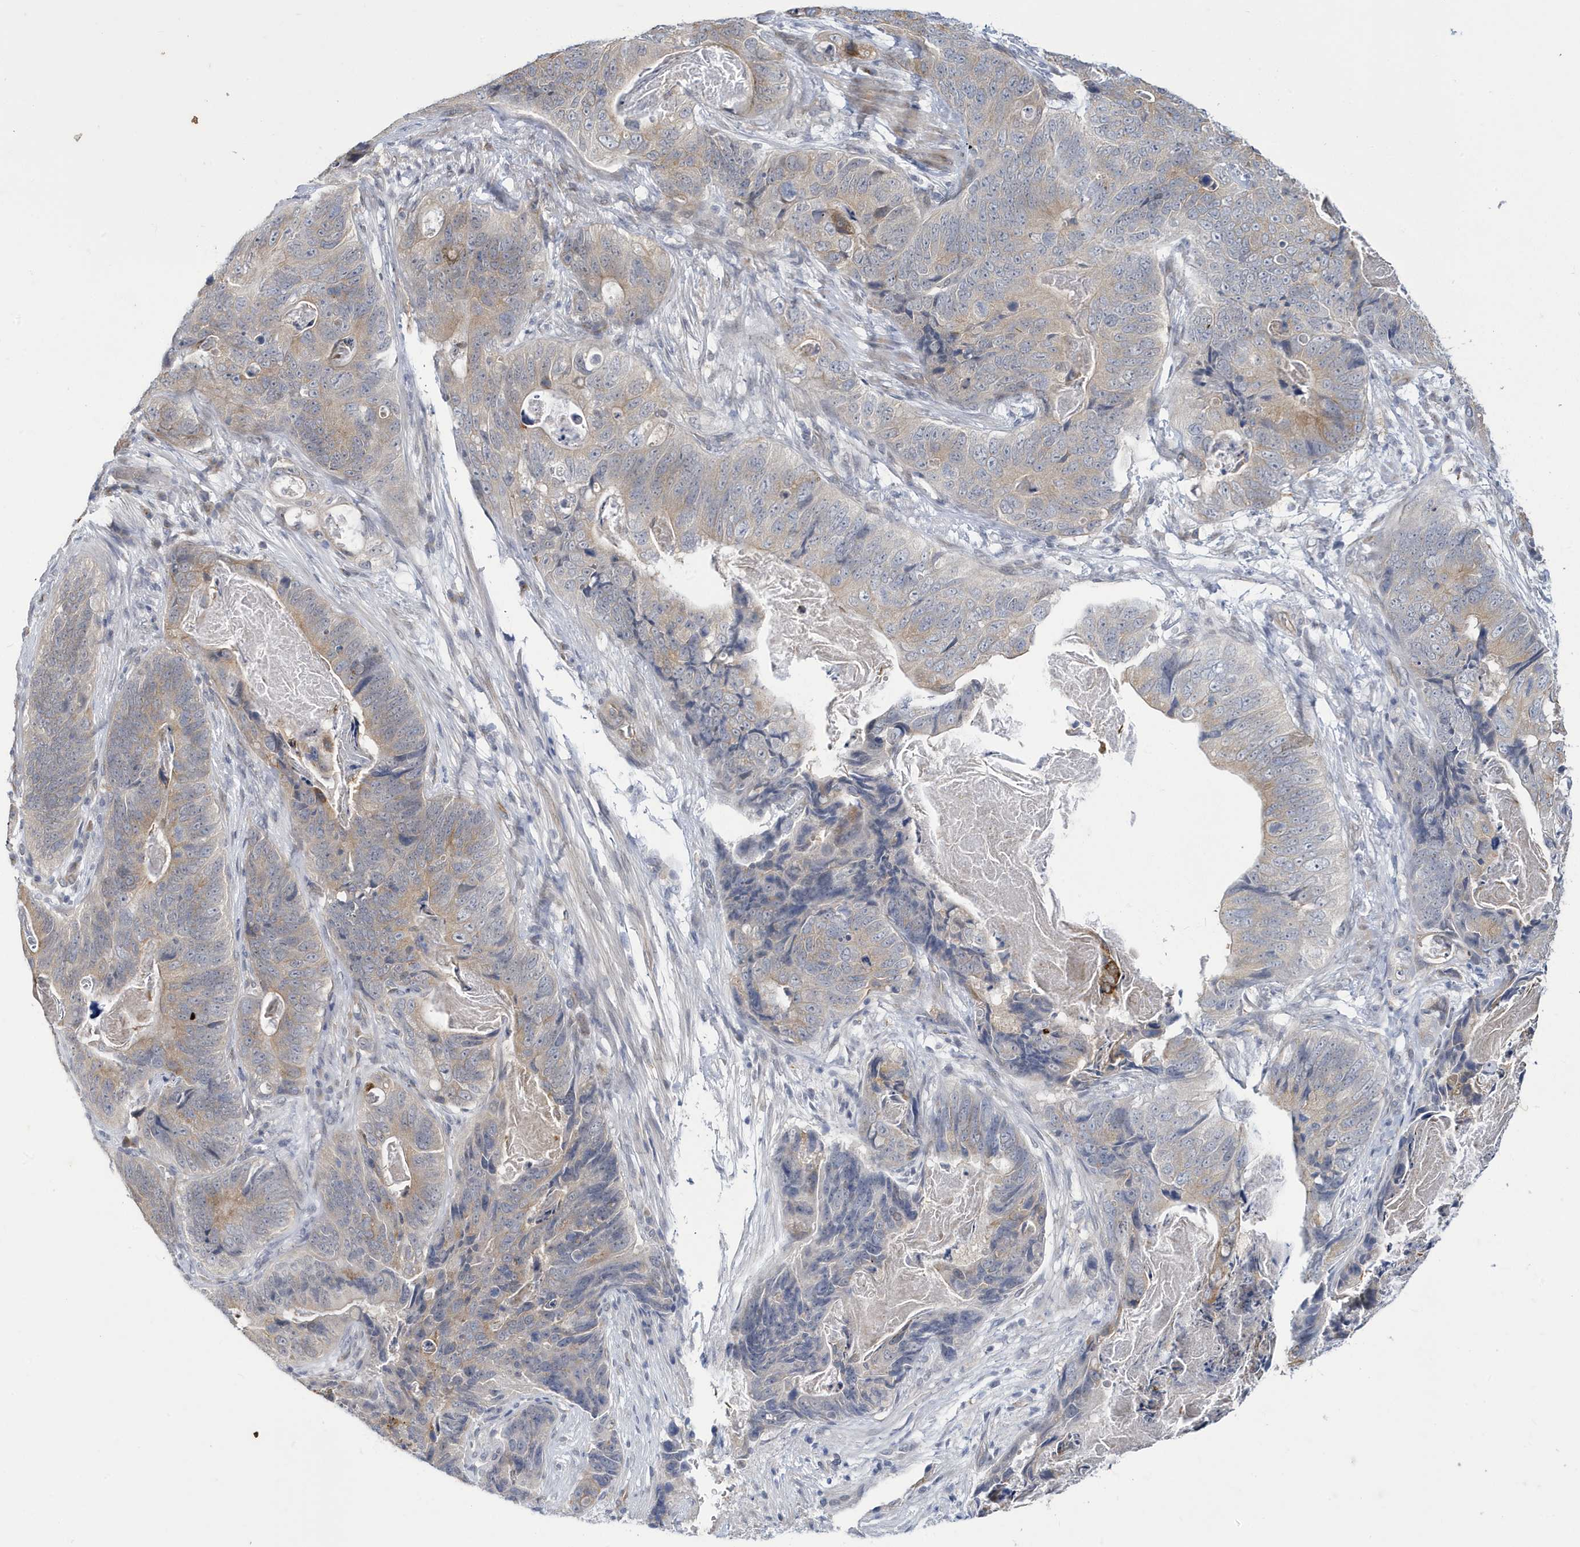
{"staining": {"intensity": "weak", "quantity": "25%-75%", "location": "cytoplasmic/membranous"}, "tissue": "stomach cancer", "cell_type": "Tumor cells", "image_type": "cancer", "snomed": [{"axis": "morphology", "description": "Normal tissue, NOS"}, {"axis": "morphology", "description": "Adenocarcinoma, NOS"}, {"axis": "topography", "description": "Stomach"}], "caption": "Stomach adenocarcinoma stained with DAB IHC exhibits low levels of weak cytoplasmic/membranous expression in approximately 25%-75% of tumor cells. Using DAB (3,3'-diaminobenzidine) (brown) and hematoxylin (blue) stains, captured at high magnification using brightfield microscopy.", "gene": "ZNF654", "patient": {"sex": "female", "age": 89}}